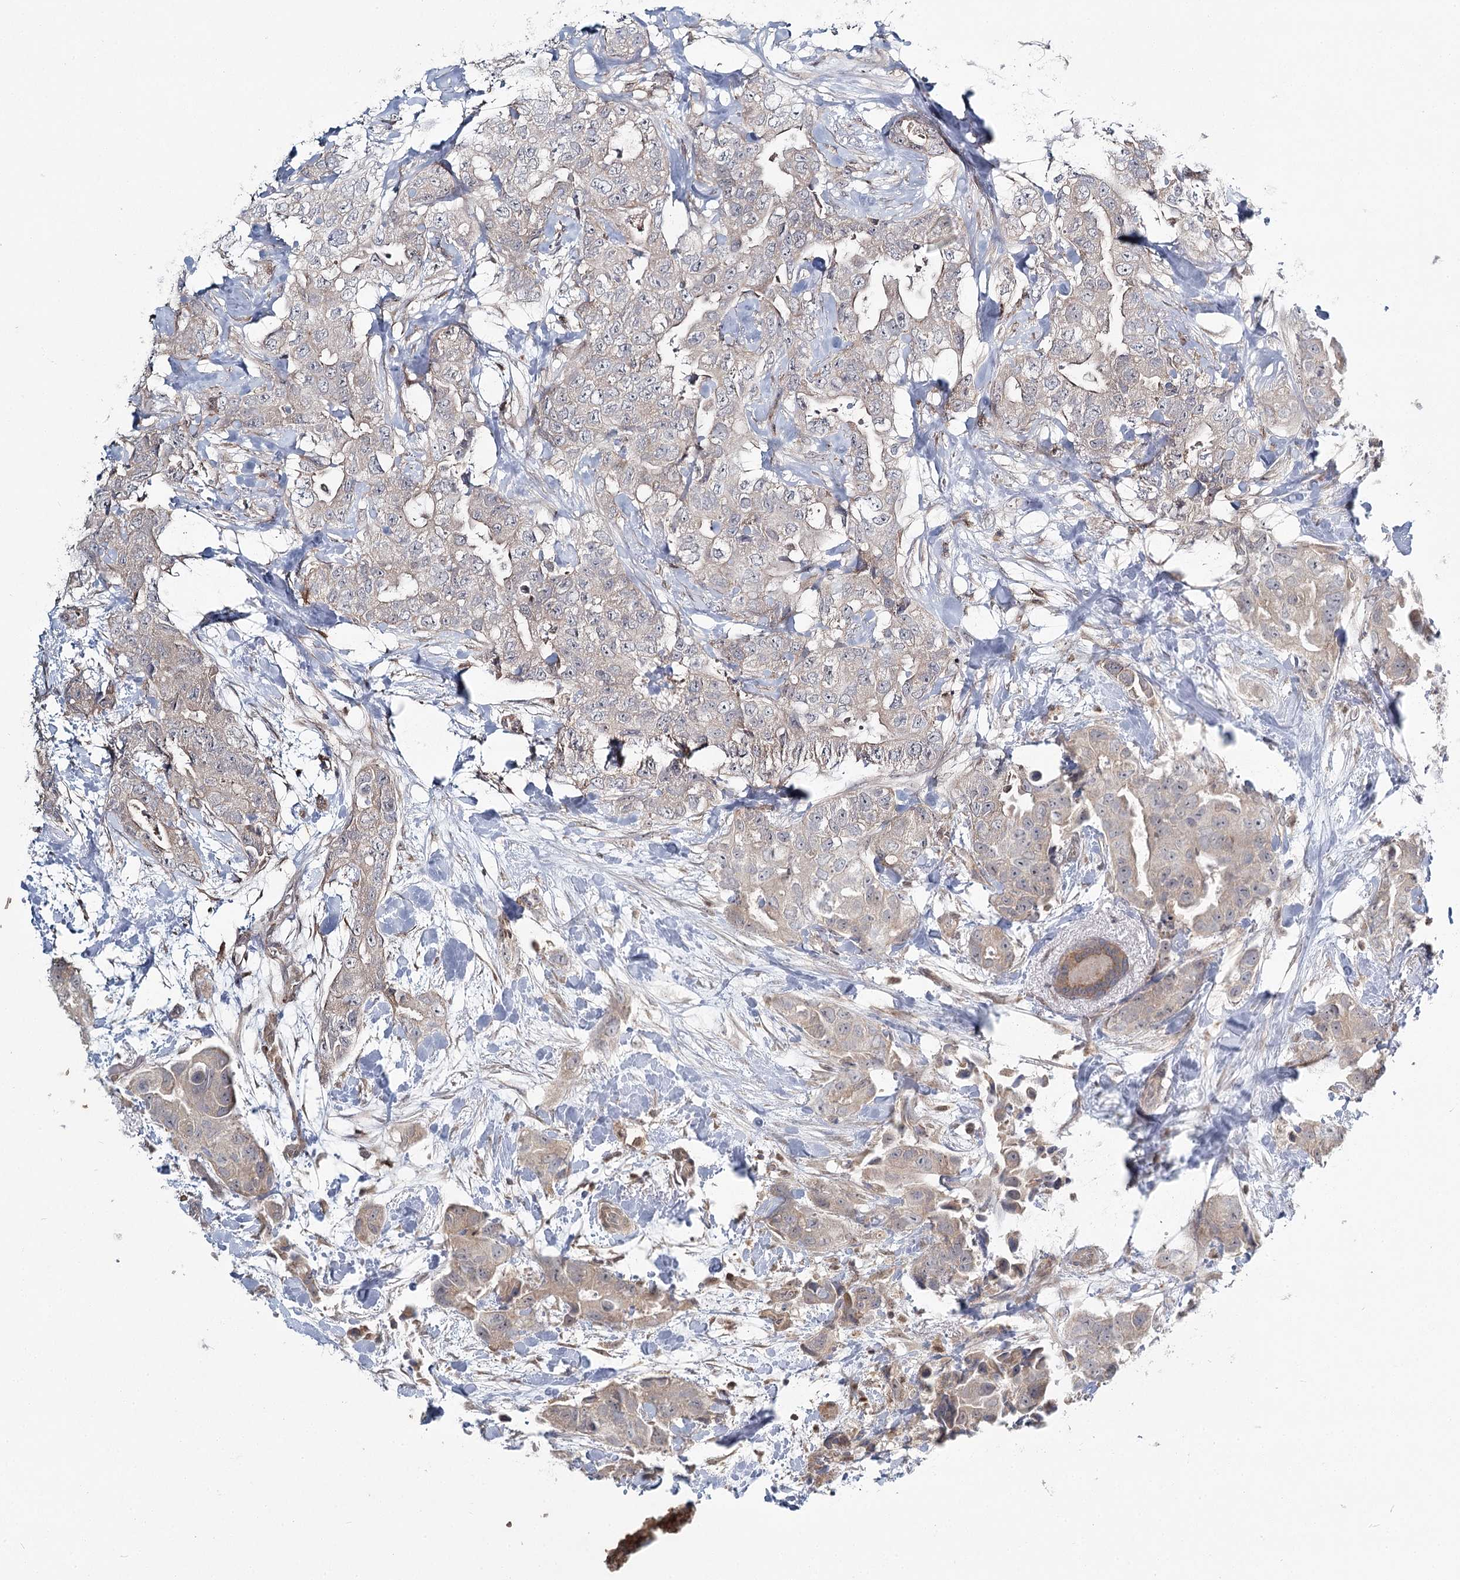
{"staining": {"intensity": "weak", "quantity": "<25%", "location": "cytoplasmic/membranous"}, "tissue": "breast cancer", "cell_type": "Tumor cells", "image_type": "cancer", "snomed": [{"axis": "morphology", "description": "Duct carcinoma"}, {"axis": "topography", "description": "Breast"}], "caption": "DAB immunohistochemical staining of invasive ductal carcinoma (breast) shows no significant staining in tumor cells.", "gene": "THNSL1", "patient": {"sex": "female", "age": 62}}